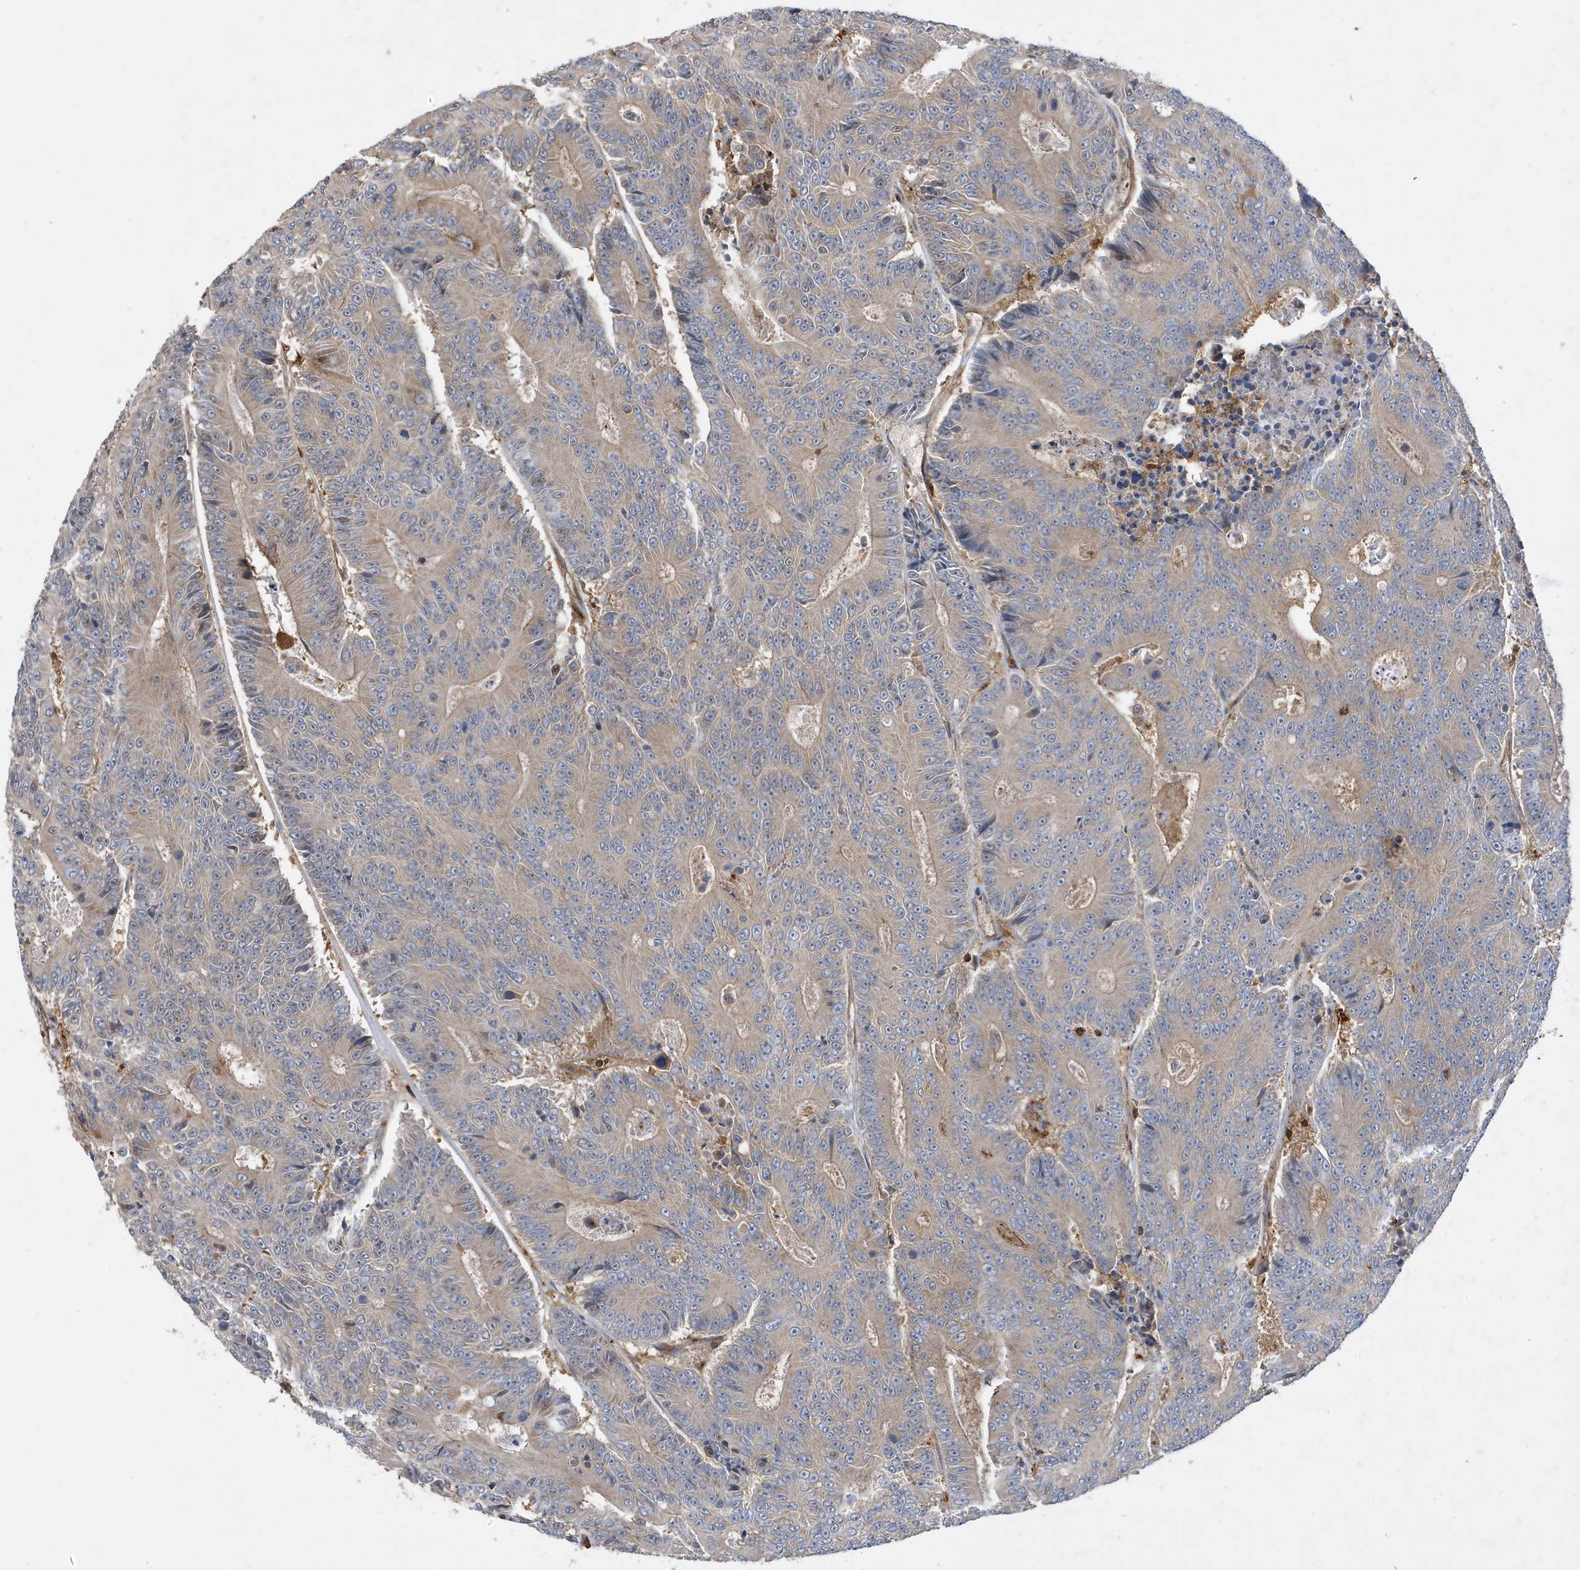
{"staining": {"intensity": "weak", "quantity": ">75%", "location": "cytoplasmic/membranous"}, "tissue": "colorectal cancer", "cell_type": "Tumor cells", "image_type": "cancer", "snomed": [{"axis": "morphology", "description": "Adenocarcinoma, NOS"}, {"axis": "topography", "description": "Colon"}], "caption": "Tumor cells display low levels of weak cytoplasmic/membranous positivity in about >75% of cells in human adenocarcinoma (colorectal). The protein is shown in brown color, while the nuclei are stained blue.", "gene": "LAPTM4A", "patient": {"sex": "male", "age": 83}}